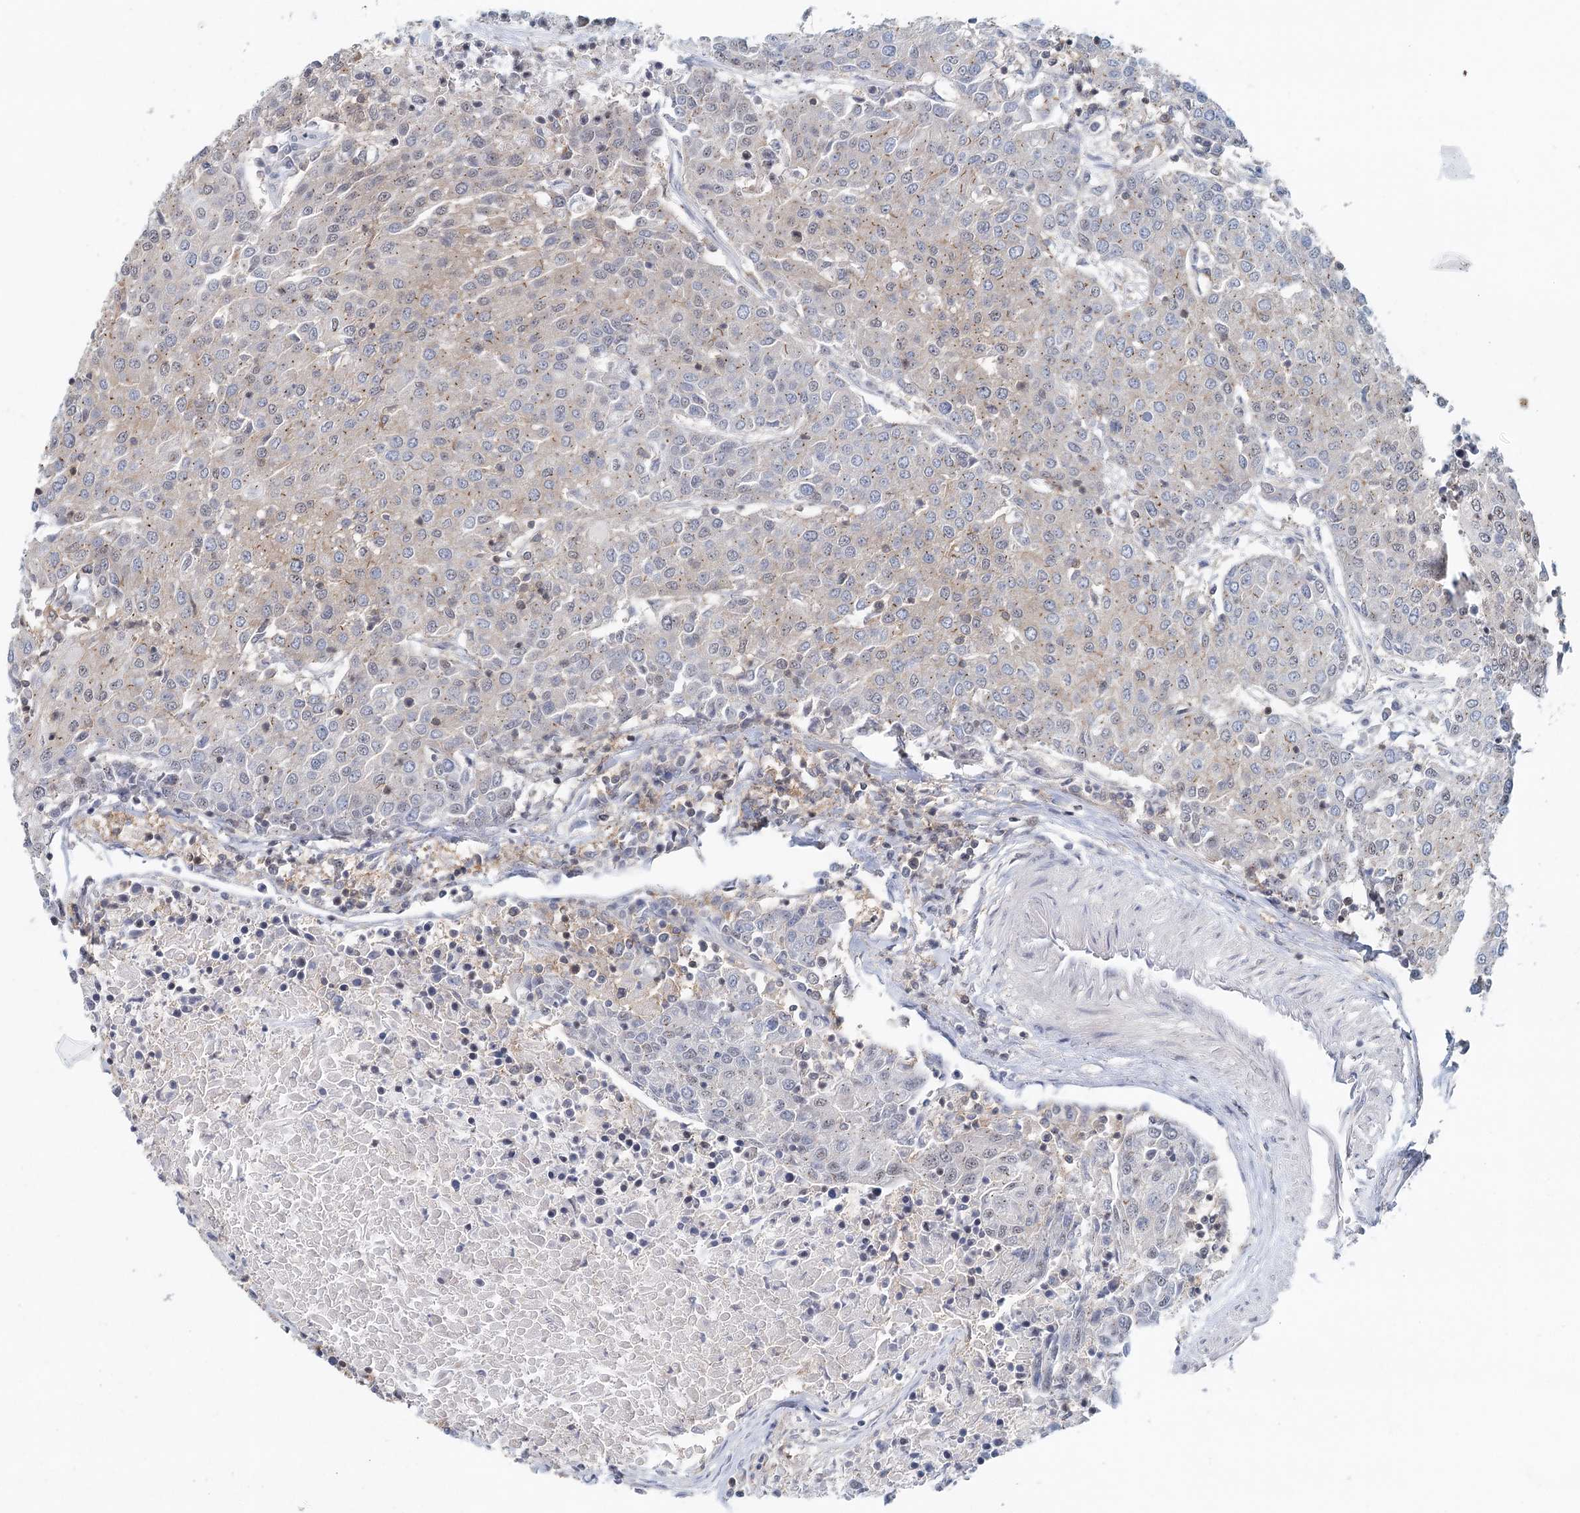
{"staining": {"intensity": "negative", "quantity": "none", "location": "none"}, "tissue": "urothelial cancer", "cell_type": "Tumor cells", "image_type": "cancer", "snomed": [{"axis": "morphology", "description": "Urothelial carcinoma, High grade"}, {"axis": "topography", "description": "Urinary bladder"}], "caption": "Immunohistochemistry (IHC) of human urothelial carcinoma (high-grade) displays no staining in tumor cells.", "gene": "CDC42SE2", "patient": {"sex": "female", "age": 85}}